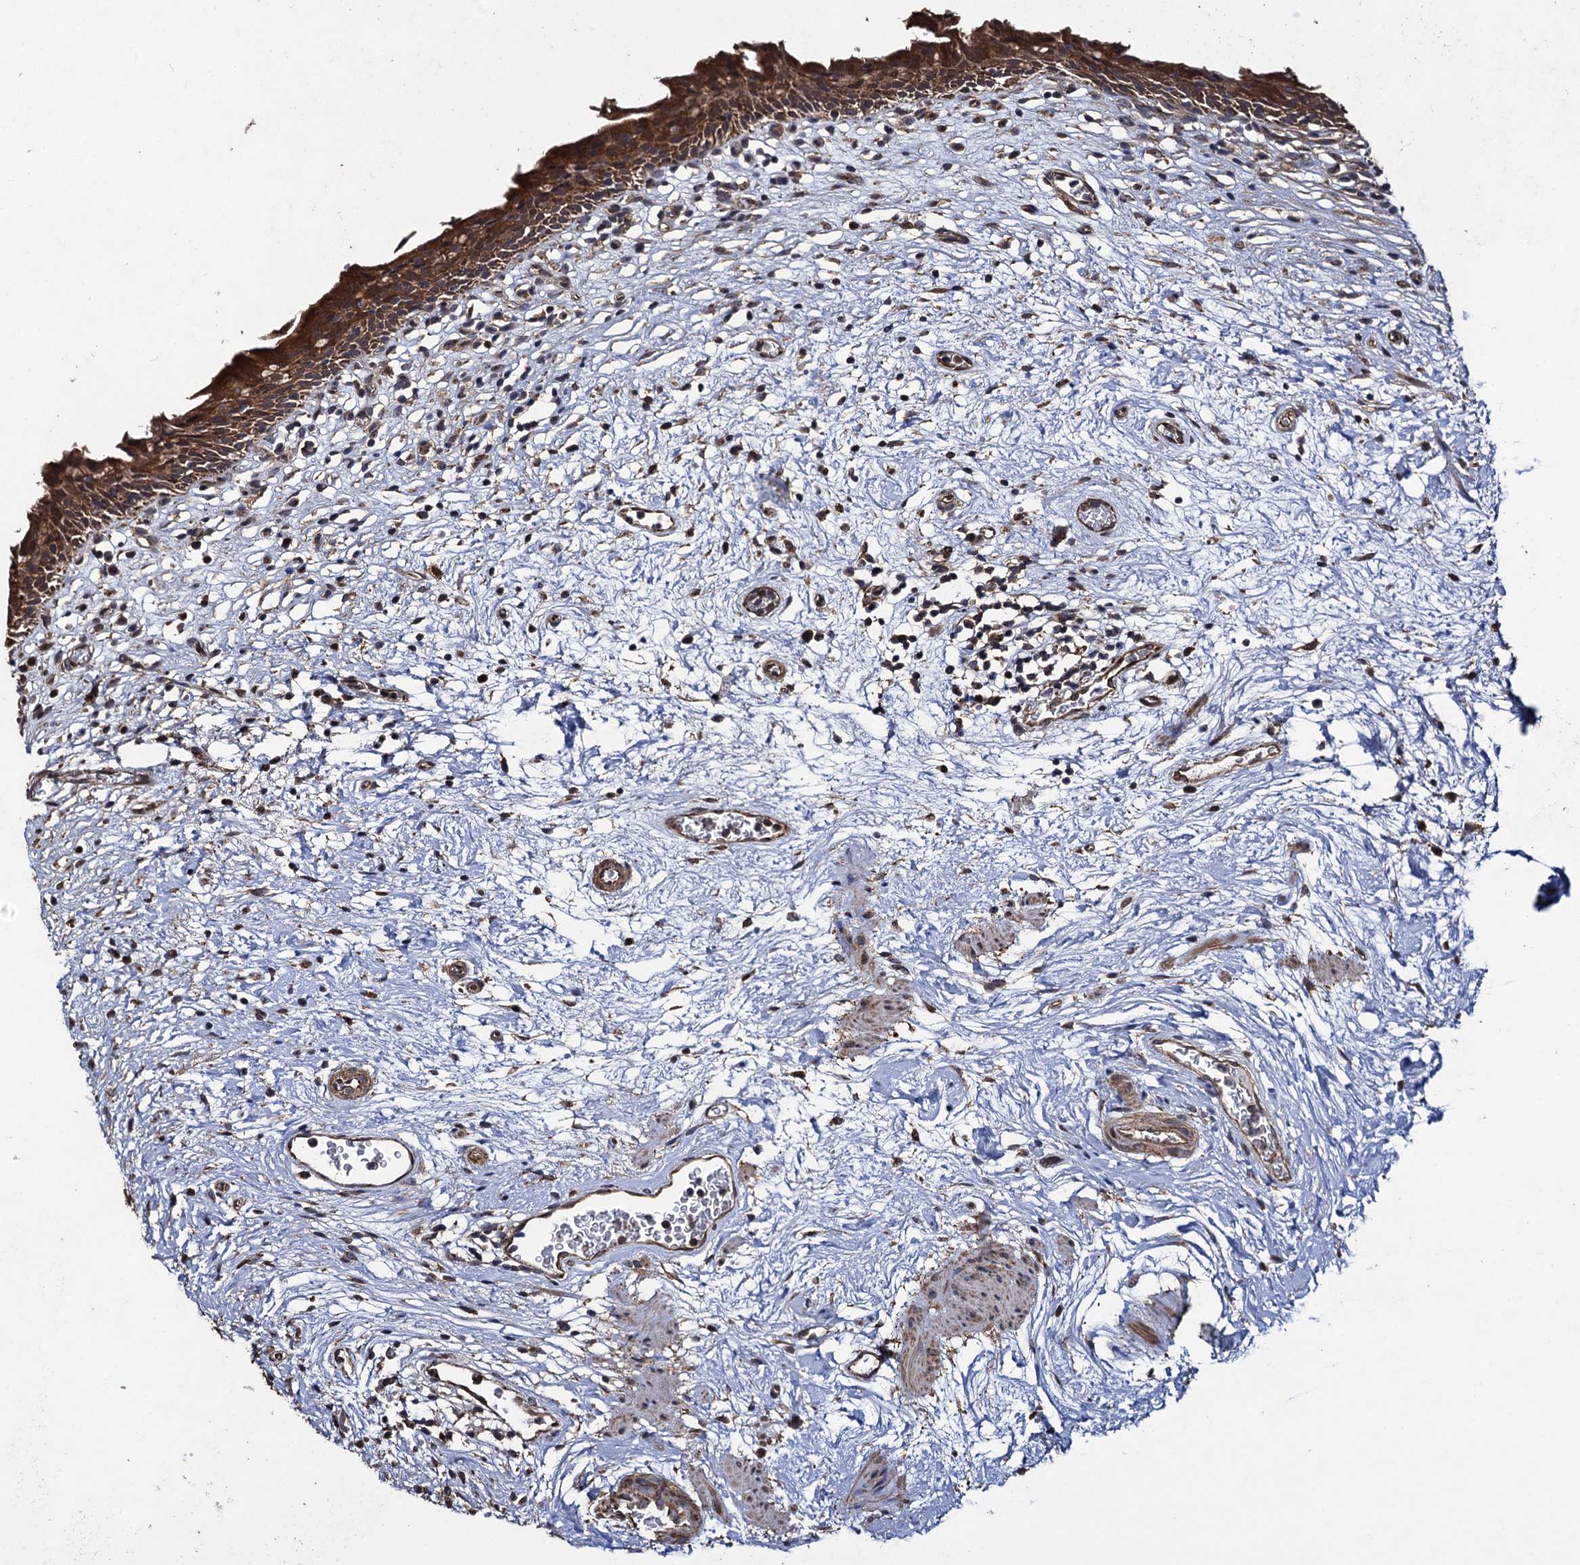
{"staining": {"intensity": "strong", "quantity": ">75%", "location": "cytoplasmic/membranous"}, "tissue": "urinary bladder", "cell_type": "Urothelial cells", "image_type": "normal", "snomed": [{"axis": "morphology", "description": "Normal tissue, NOS"}, {"axis": "morphology", "description": "Inflammation, NOS"}, {"axis": "topography", "description": "Urinary bladder"}], "caption": "This histopathology image exhibits immunohistochemistry staining of unremarkable human urinary bladder, with high strong cytoplasmic/membranous staining in approximately >75% of urothelial cells.", "gene": "HAUS1", "patient": {"sex": "male", "age": 63}}